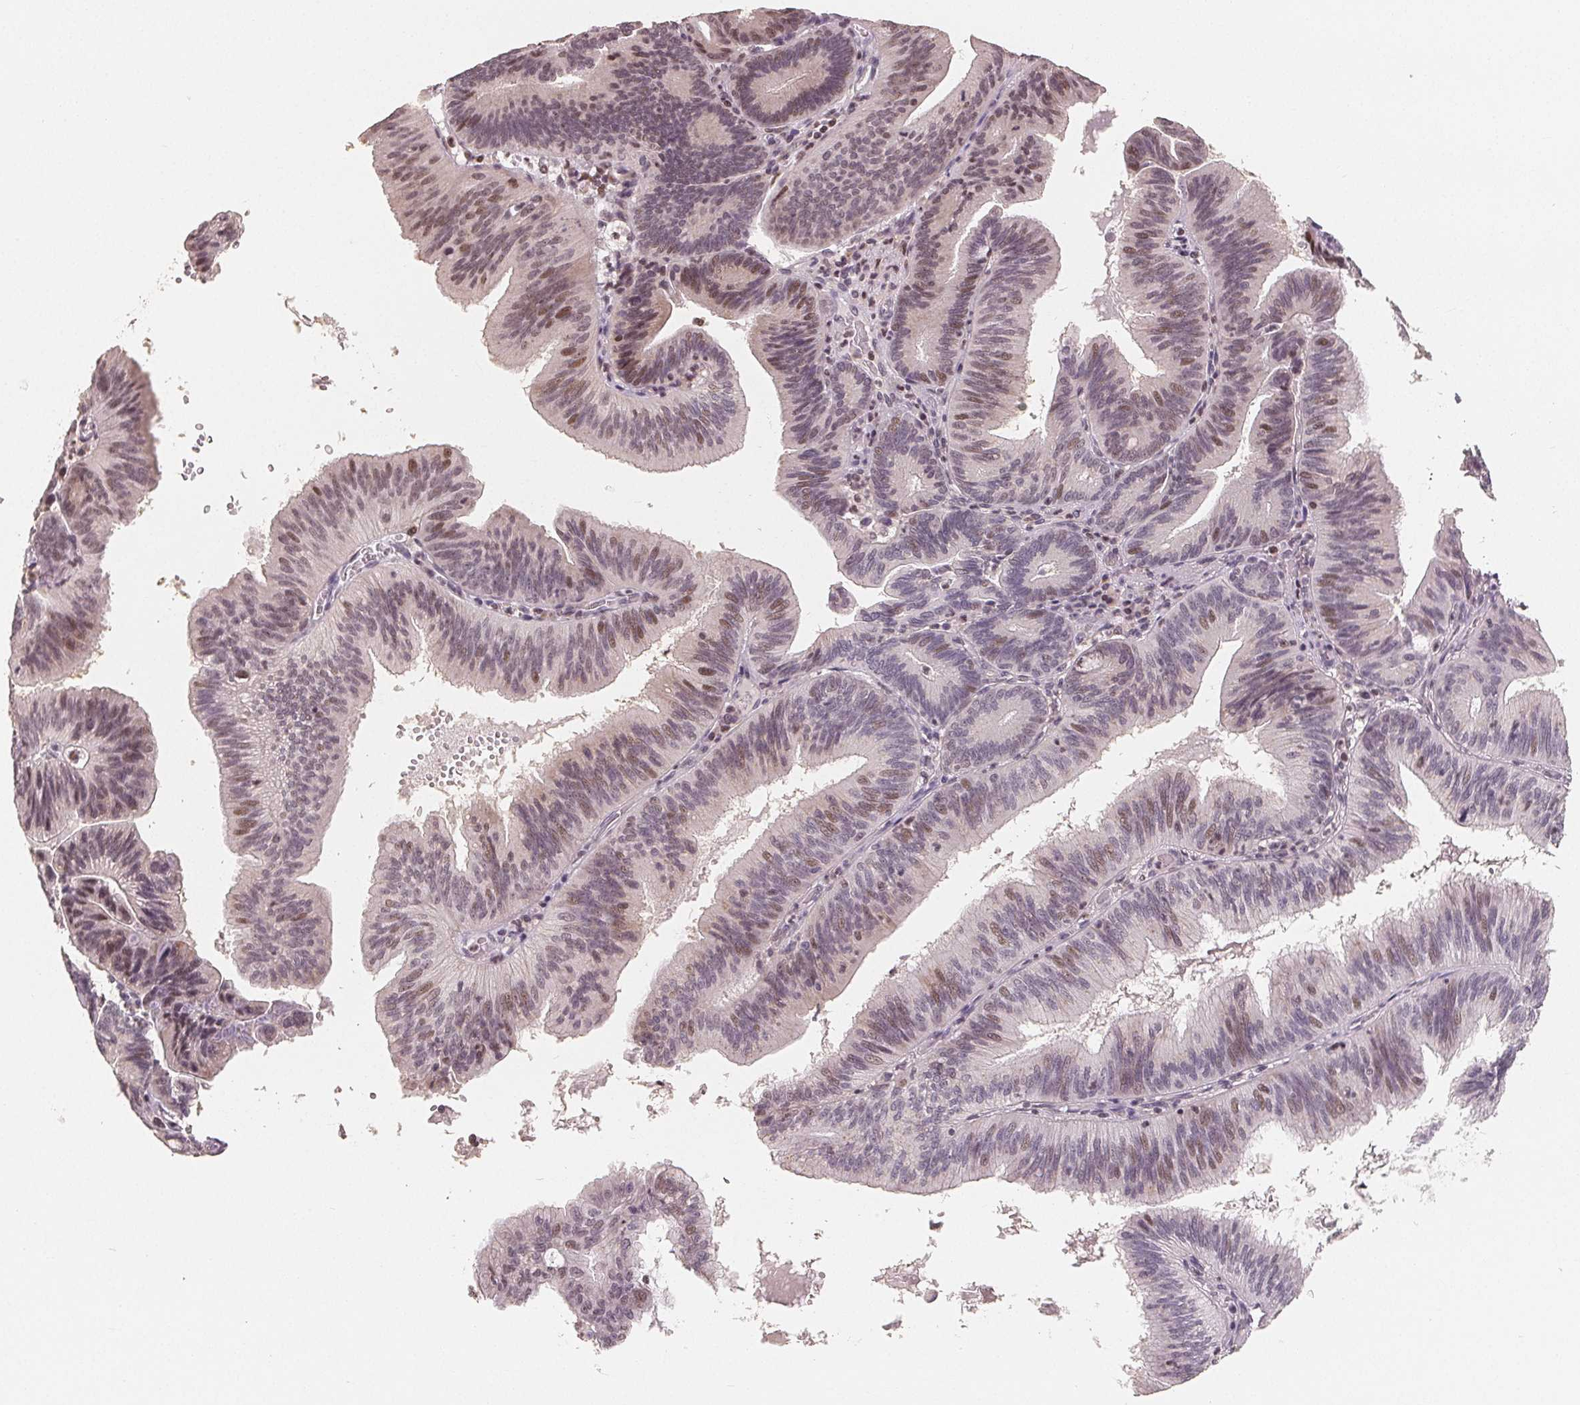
{"staining": {"intensity": "weak", "quantity": "25%-75%", "location": "nuclear"}, "tissue": "pancreatic cancer", "cell_type": "Tumor cells", "image_type": "cancer", "snomed": [{"axis": "morphology", "description": "Adenocarcinoma, NOS"}, {"axis": "topography", "description": "Pancreas"}], "caption": "This is a photomicrograph of immunohistochemistry staining of pancreatic cancer (adenocarcinoma), which shows weak expression in the nuclear of tumor cells.", "gene": "CCDC138", "patient": {"sex": "male", "age": 82}}